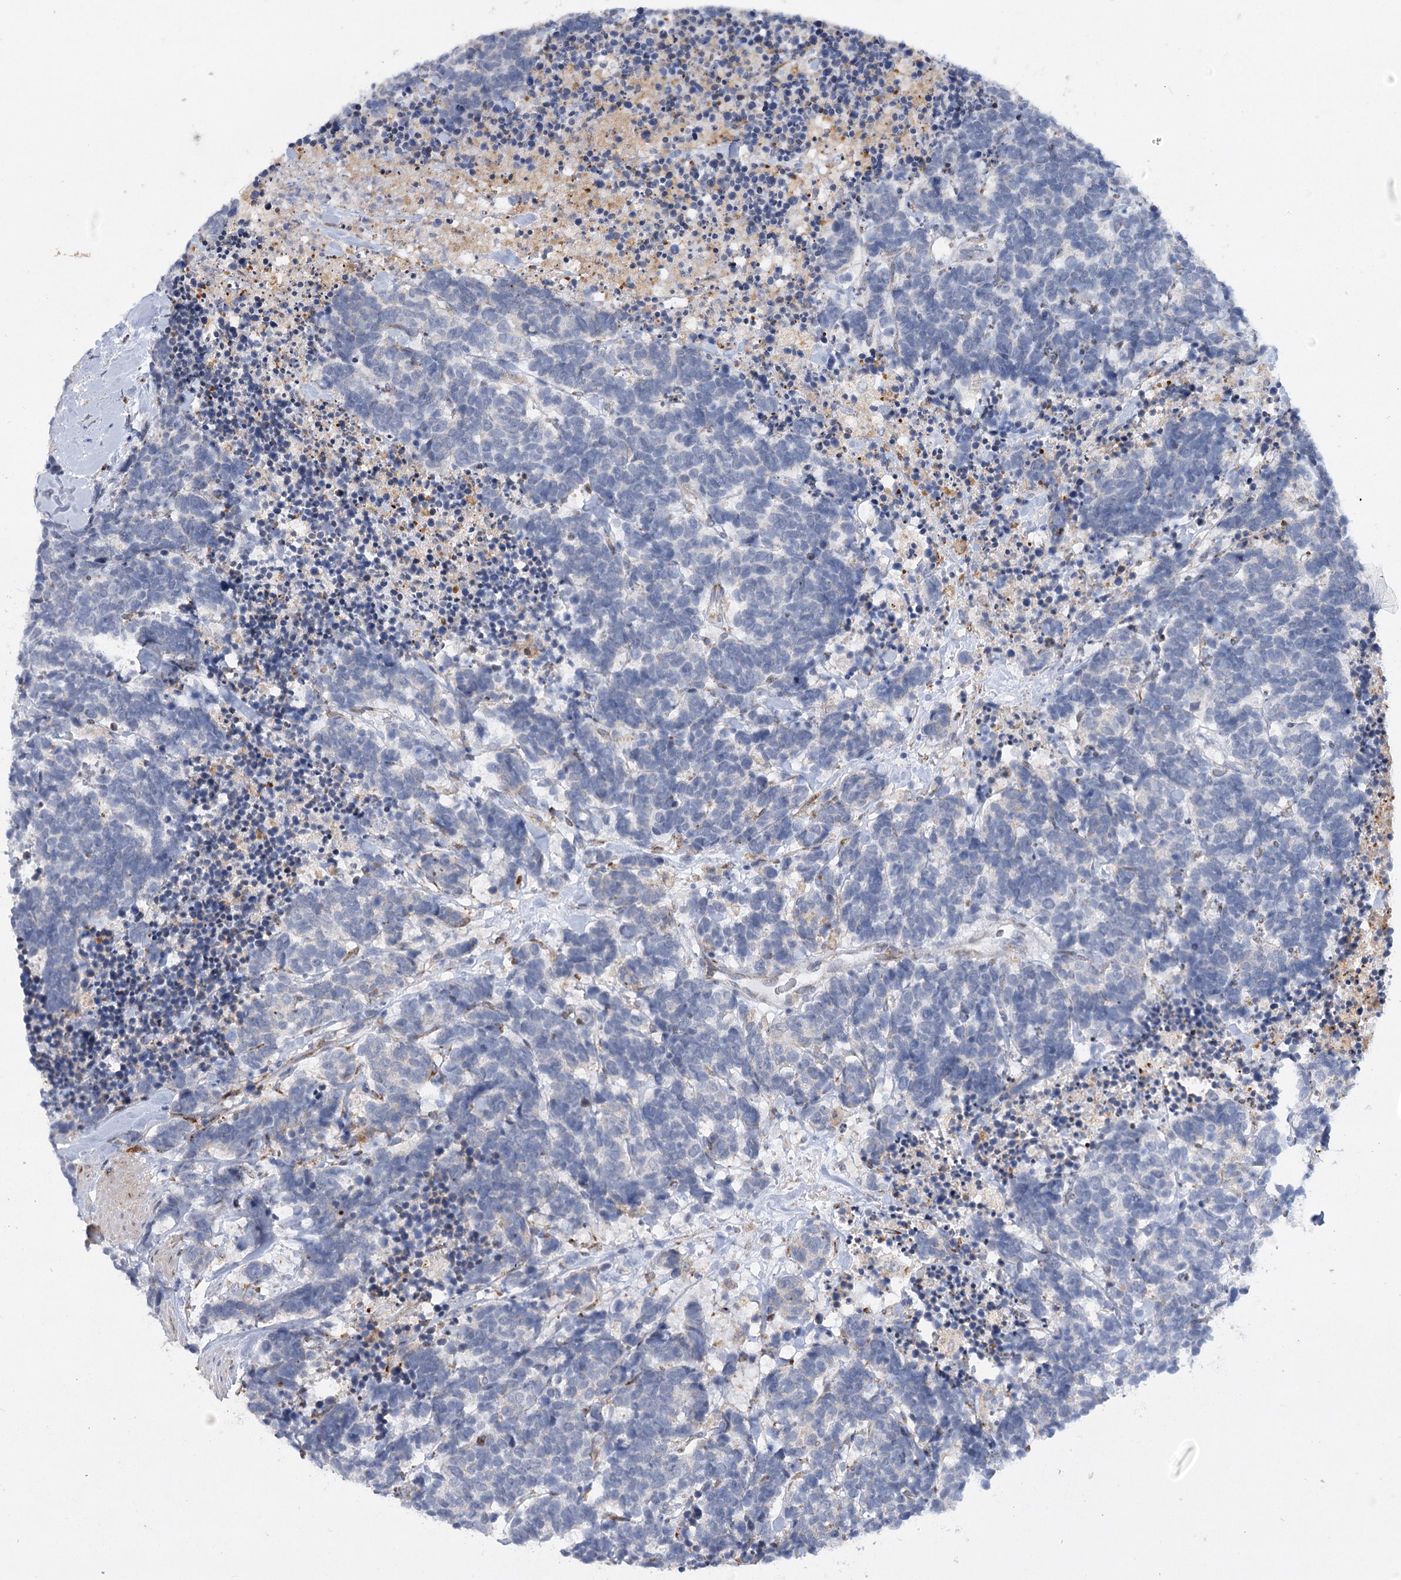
{"staining": {"intensity": "negative", "quantity": "none", "location": "none"}, "tissue": "carcinoid", "cell_type": "Tumor cells", "image_type": "cancer", "snomed": [{"axis": "morphology", "description": "Carcinoma, NOS"}, {"axis": "morphology", "description": "Carcinoid, malignant, NOS"}, {"axis": "topography", "description": "Urinary bladder"}], "caption": "The image reveals no staining of tumor cells in carcinoma. Brightfield microscopy of IHC stained with DAB (3,3'-diaminobenzidine) (brown) and hematoxylin (blue), captured at high magnification.", "gene": "NCKAP5", "patient": {"sex": "male", "age": 57}}